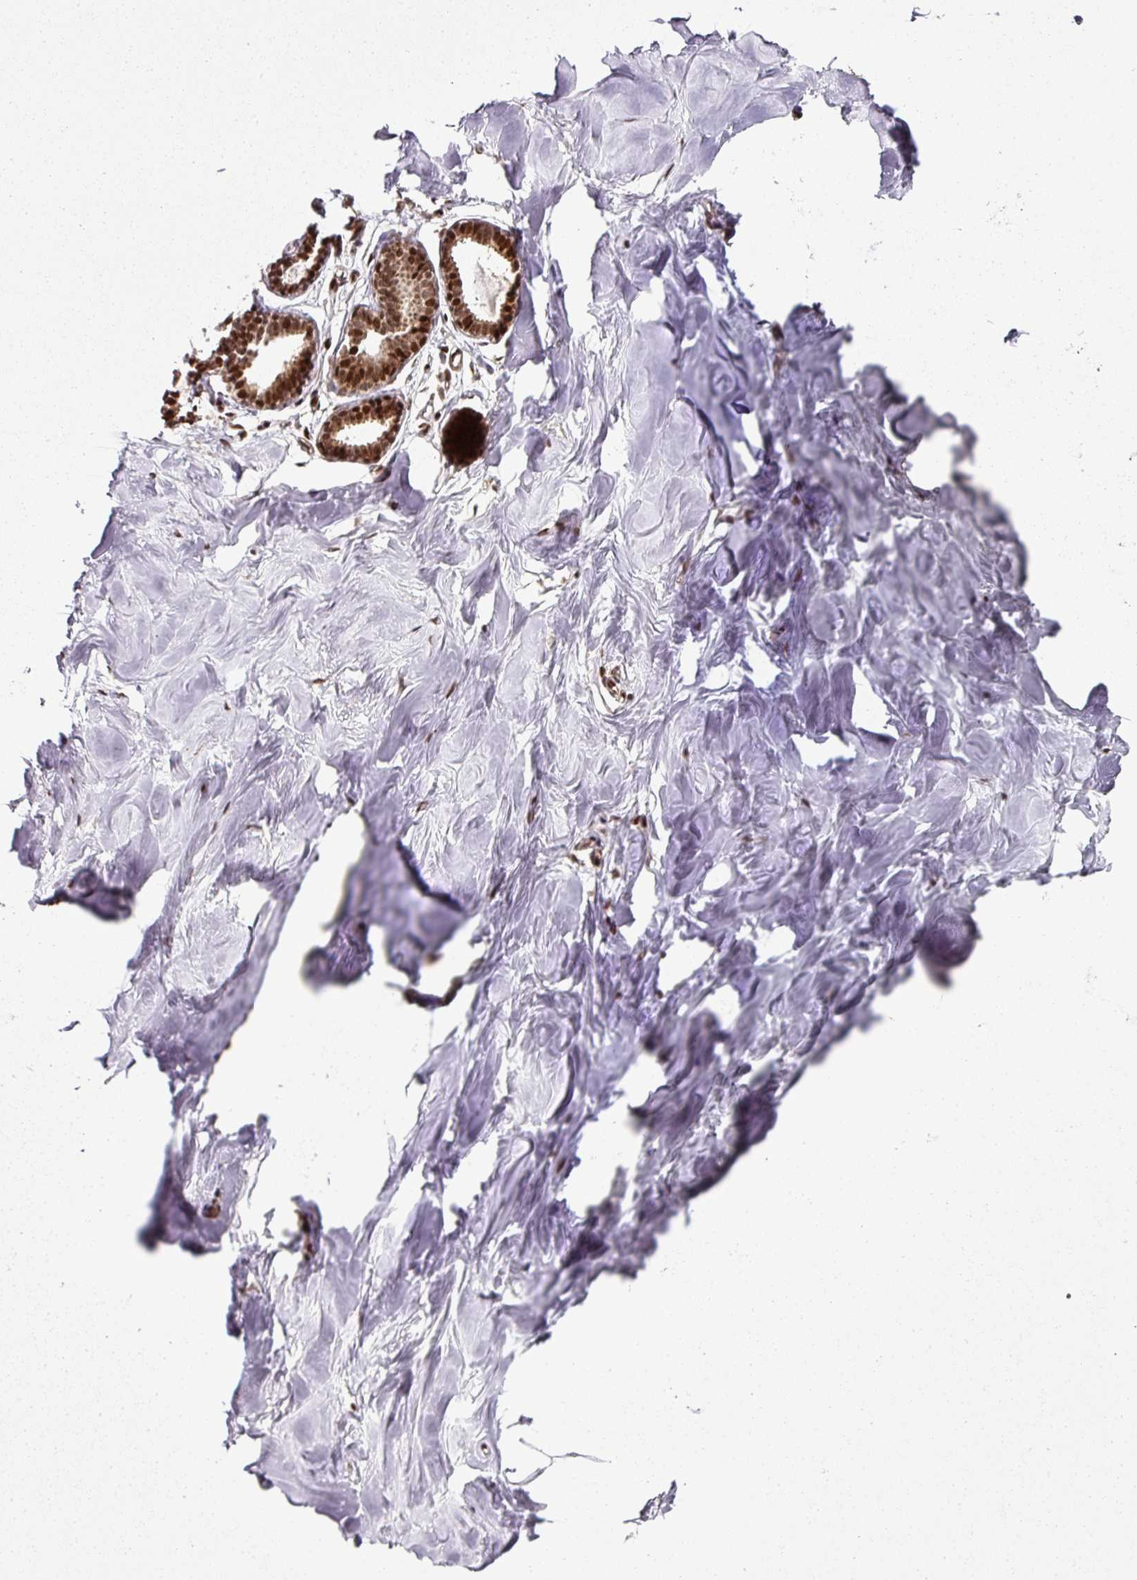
{"staining": {"intensity": "weak", "quantity": "25%-75%", "location": "nuclear"}, "tissue": "breast", "cell_type": "Adipocytes", "image_type": "normal", "snomed": [{"axis": "morphology", "description": "Normal tissue, NOS"}, {"axis": "topography", "description": "Breast"}], "caption": "A brown stain highlights weak nuclear positivity of a protein in adipocytes of unremarkable breast.", "gene": "COPRS", "patient": {"sex": "female", "age": 23}}